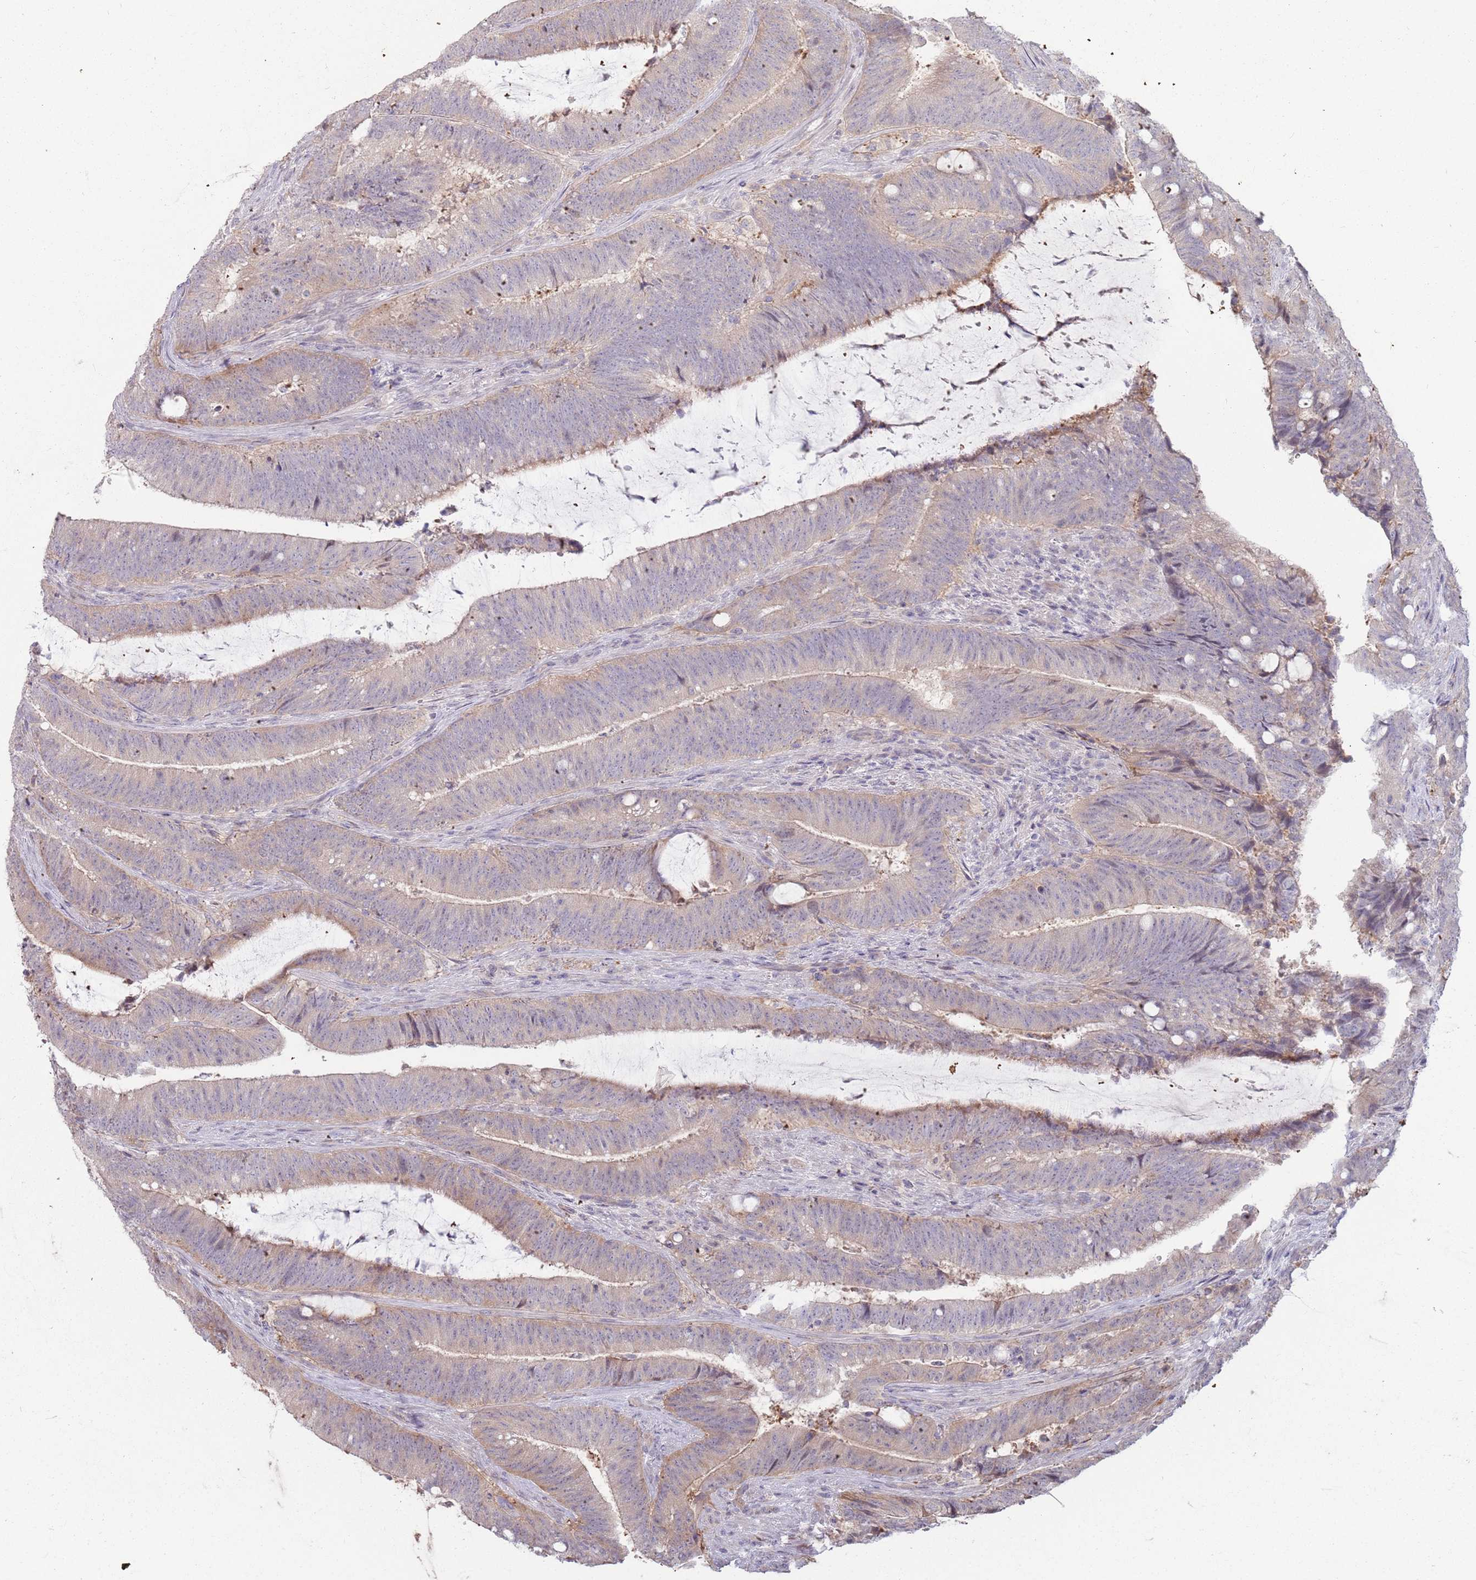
{"staining": {"intensity": "weak", "quantity": "<25%", "location": "cytoplasmic/membranous"}, "tissue": "colorectal cancer", "cell_type": "Tumor cells", "image_type": "cancer", "snomed": [{"axis": "morphology", "description": "Adenocarcinoma, NOS"}, {"axis": "topography", "description": "Colon"}], "caption": "High power microscopy image of an immunohistochemistry photomicrograph of colorectal cancer, revealing no significant expression in tumor cells.", "gene": "LDHD", "patient": {"sex": "female", "age": 43}}